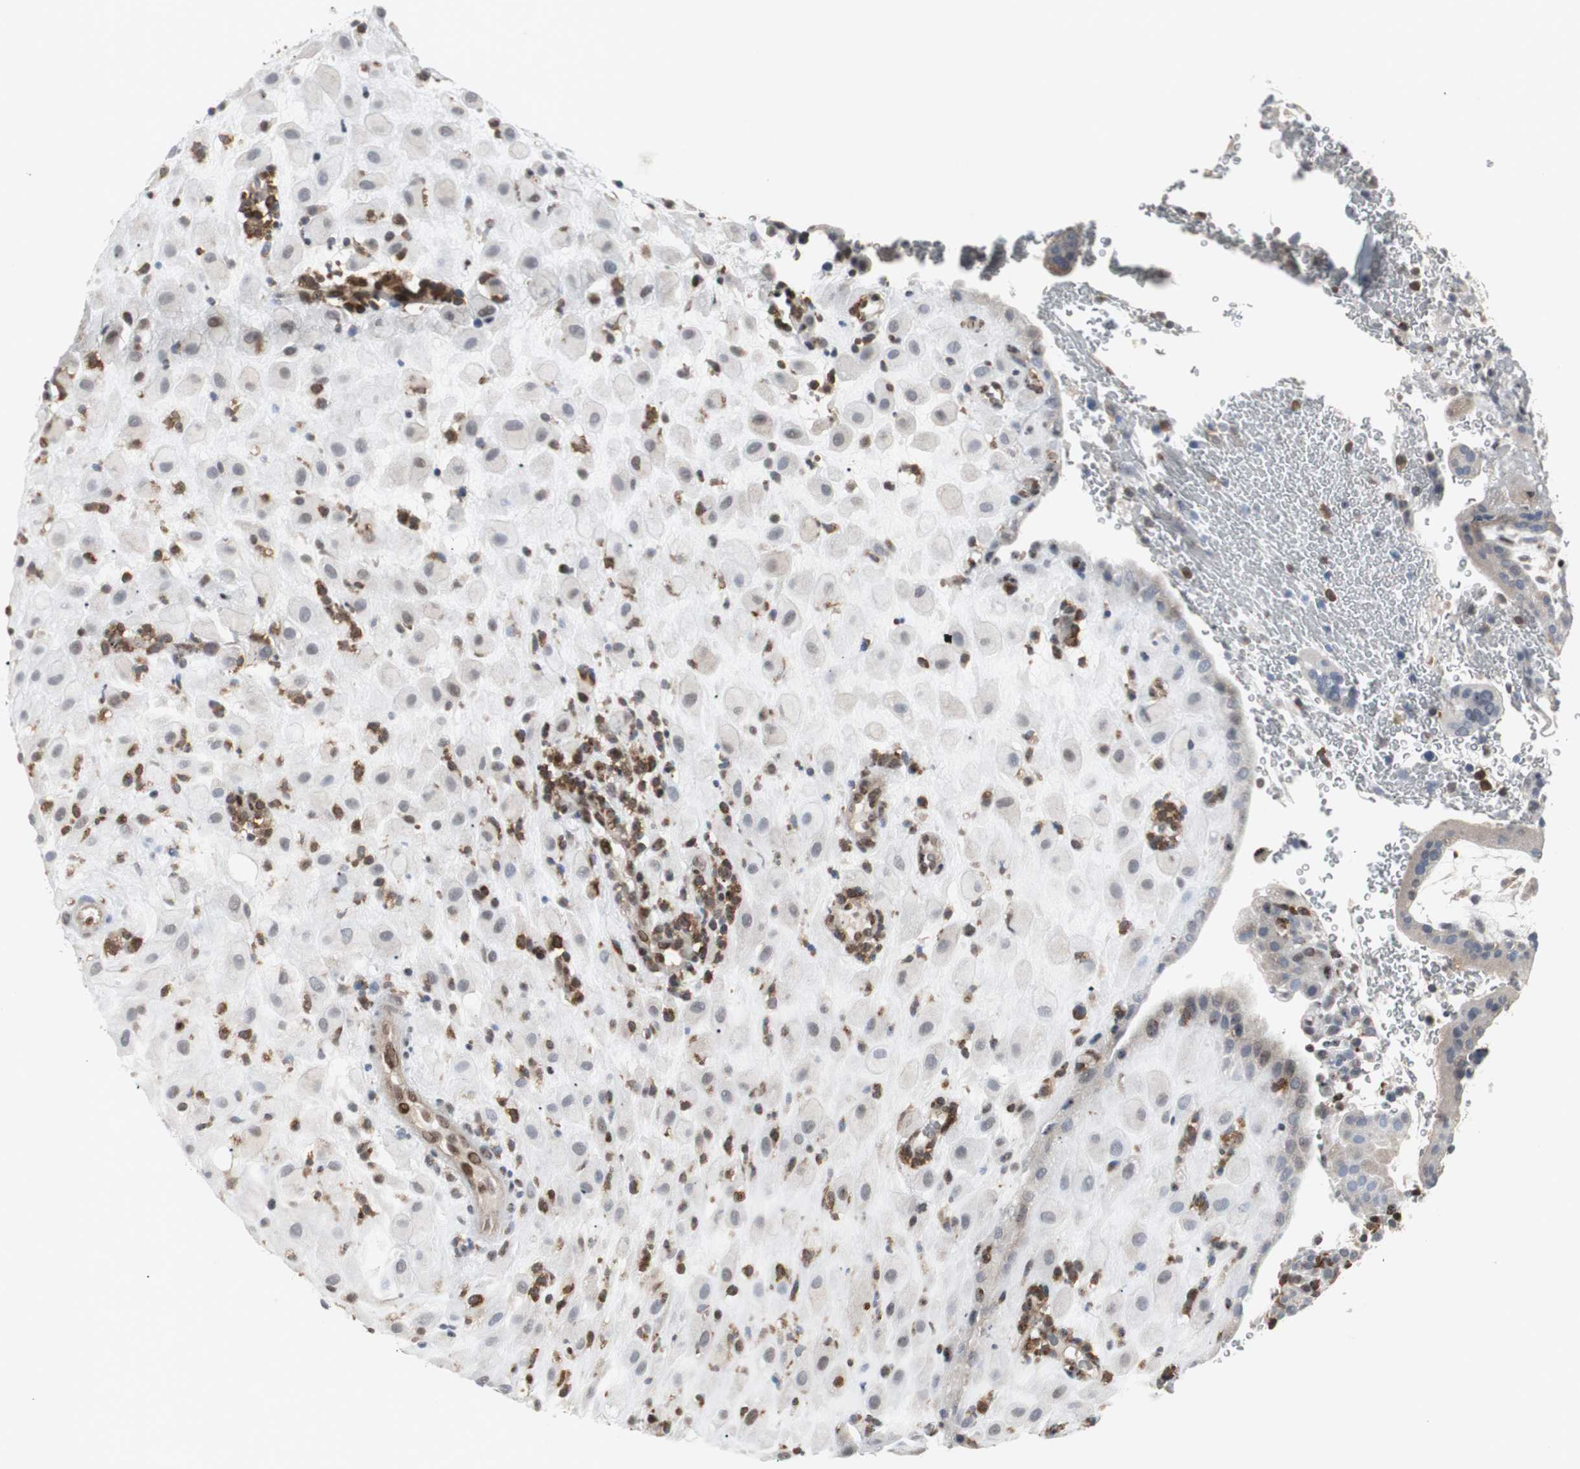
{"staining": {"intensity": "weak", "quantity": "<25%", "location": "nuclear"}, "tissue": "placenta", "cell_type": "Decidual cells", "image_type": "normal", "snomed": [{"axis": "morphology", "description": "Normal tissue, NOS"}, {"axis": "topography", "description": "Placenta"}], "caption": "An image of placenta stained for a protein displays no brown staining in decidual cells. Nuclei are stained in blue.", "gene": "GRK2", "patient": {"sex": "female", "age": 19}}